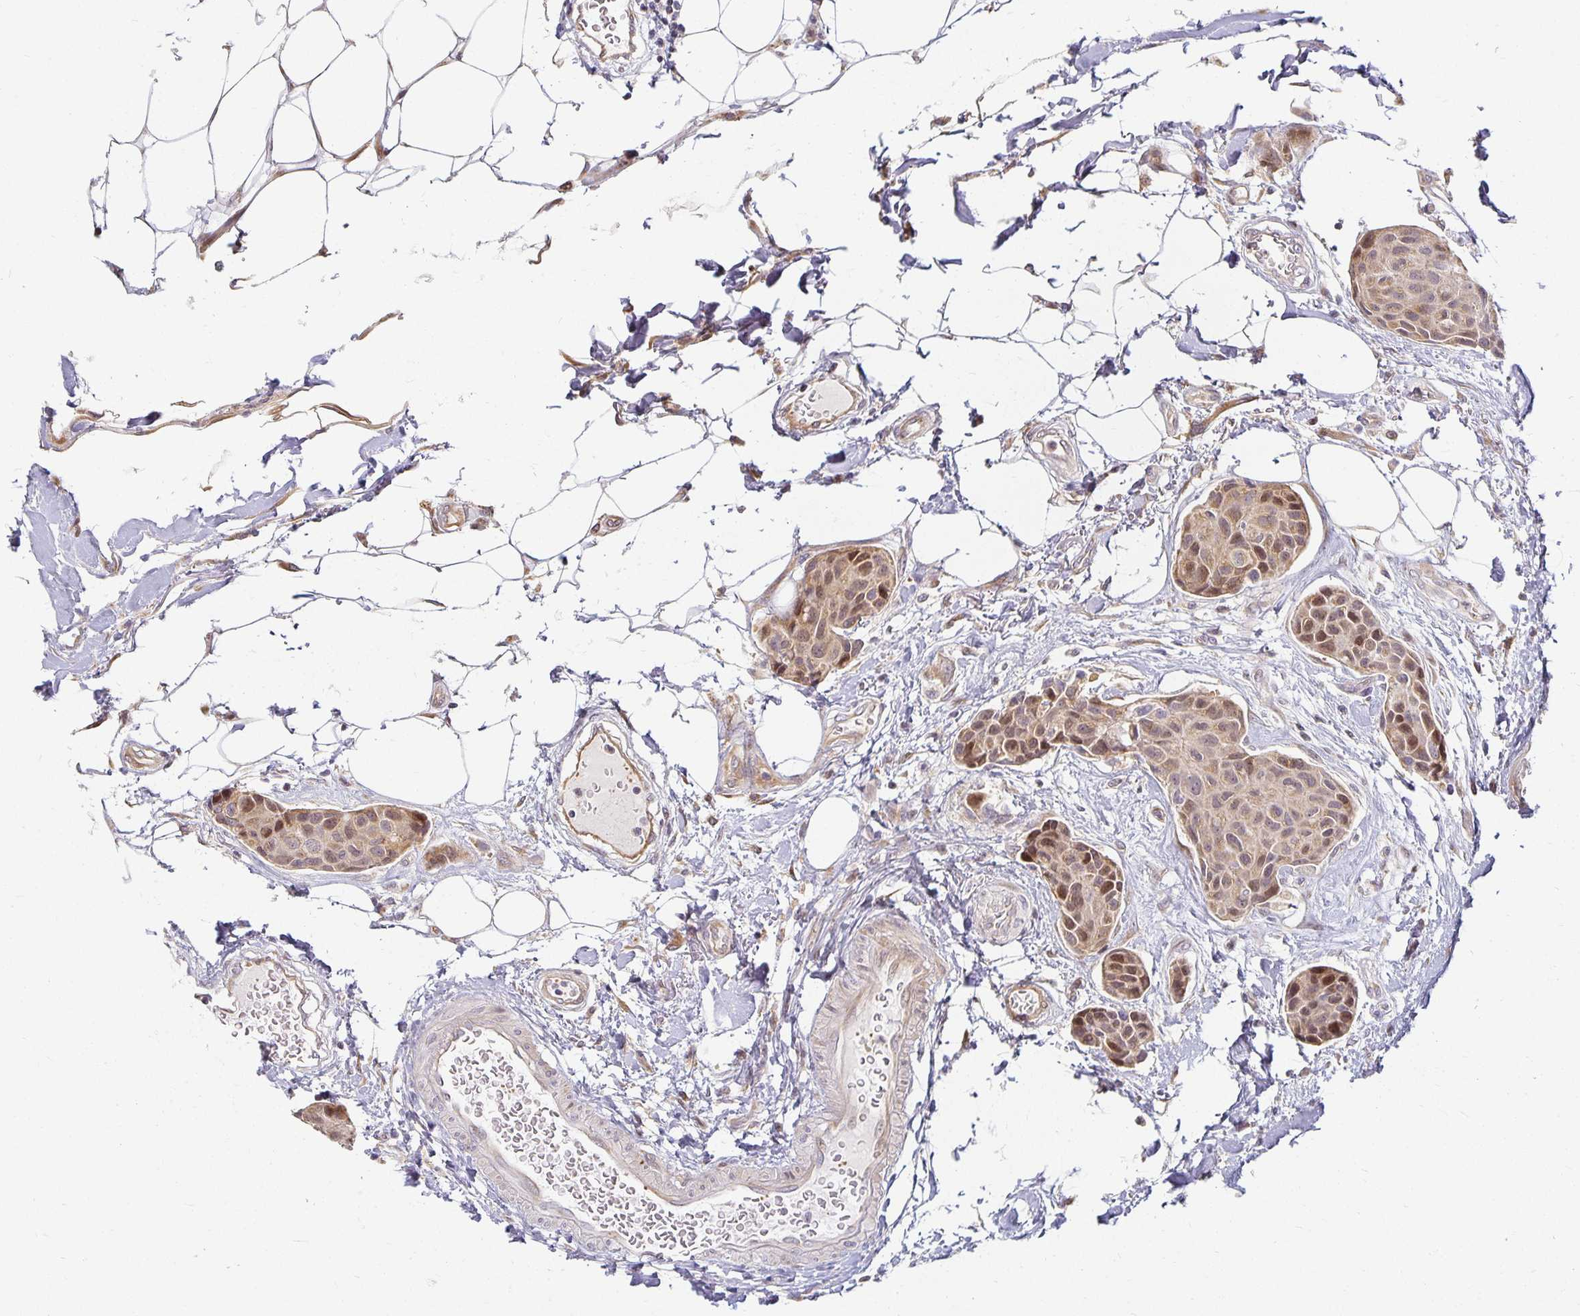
{"staining": {"intensity": "moderate", "quantity": "25%-75%", "location": "cytoplasmic/membranous,nuclear"}, "tissue": "breast cancer", "cell_type": "Tumor cells", "image_type": "cancer", "snomed": [{"axis": "morphology", "description": "Duct carcinoma"}, {"axis": "topography", "description": "Breast"}, {"axis": "topography", "description": "Lymph node"}], "caption": "Immunohistochemistry photomicrograph of neoplastic tissue: breast cancer stained using immunohistochemistry (IHC) reveals medium levels of moderate protein expression localized specifically in the cytoplasmic/membranous and nuclear of tumor cells, appearing as a cytoplasmic/membranous and nuclear brown color.", "gene": "EHF", "patient": {"sex": "female", "age": 80}}